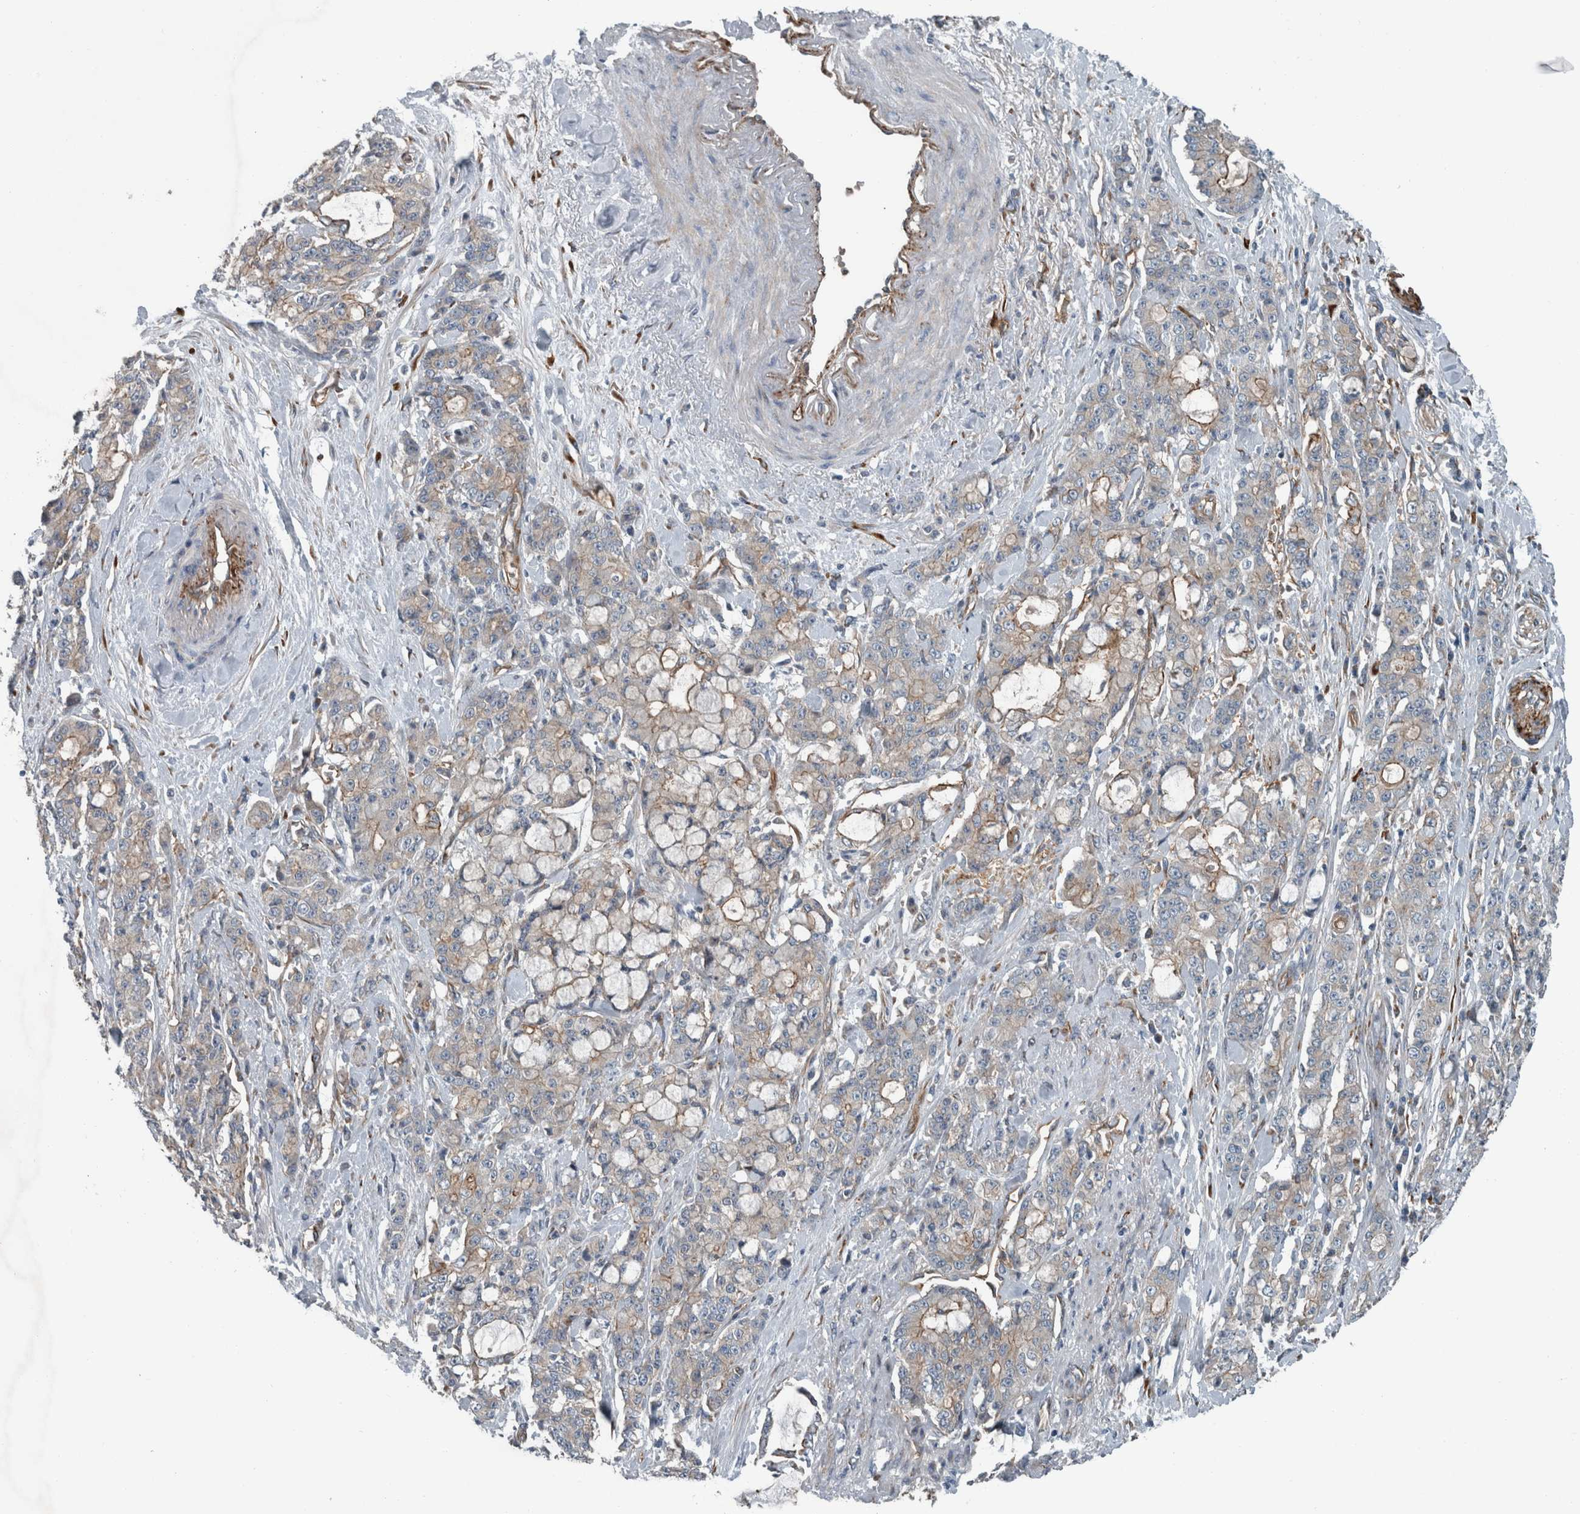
{"staining": {"intensity": "weak", "quantity": ">75%", "location": "cytoplasmic/membranous"}, "tissue": "pancreatic cancer", "cell_type": "Tumor cells", "image_type": "cancer", "snomed": [{"axis": "morphology", "description": "Adenocarcinoma, NOS"}, {"axis": "topography", "description": "Pancreas"}], "caption": "Pancreatic cancer (adenocarcinoma) stained for a protein reveals weak cytoplasmic/membranous positivity in tumor cells. The protein is shown in brown color, while the nuclei are stained blue.", "gene": "GLT8D2", "patient": {"sex": "female", "age": 73}}